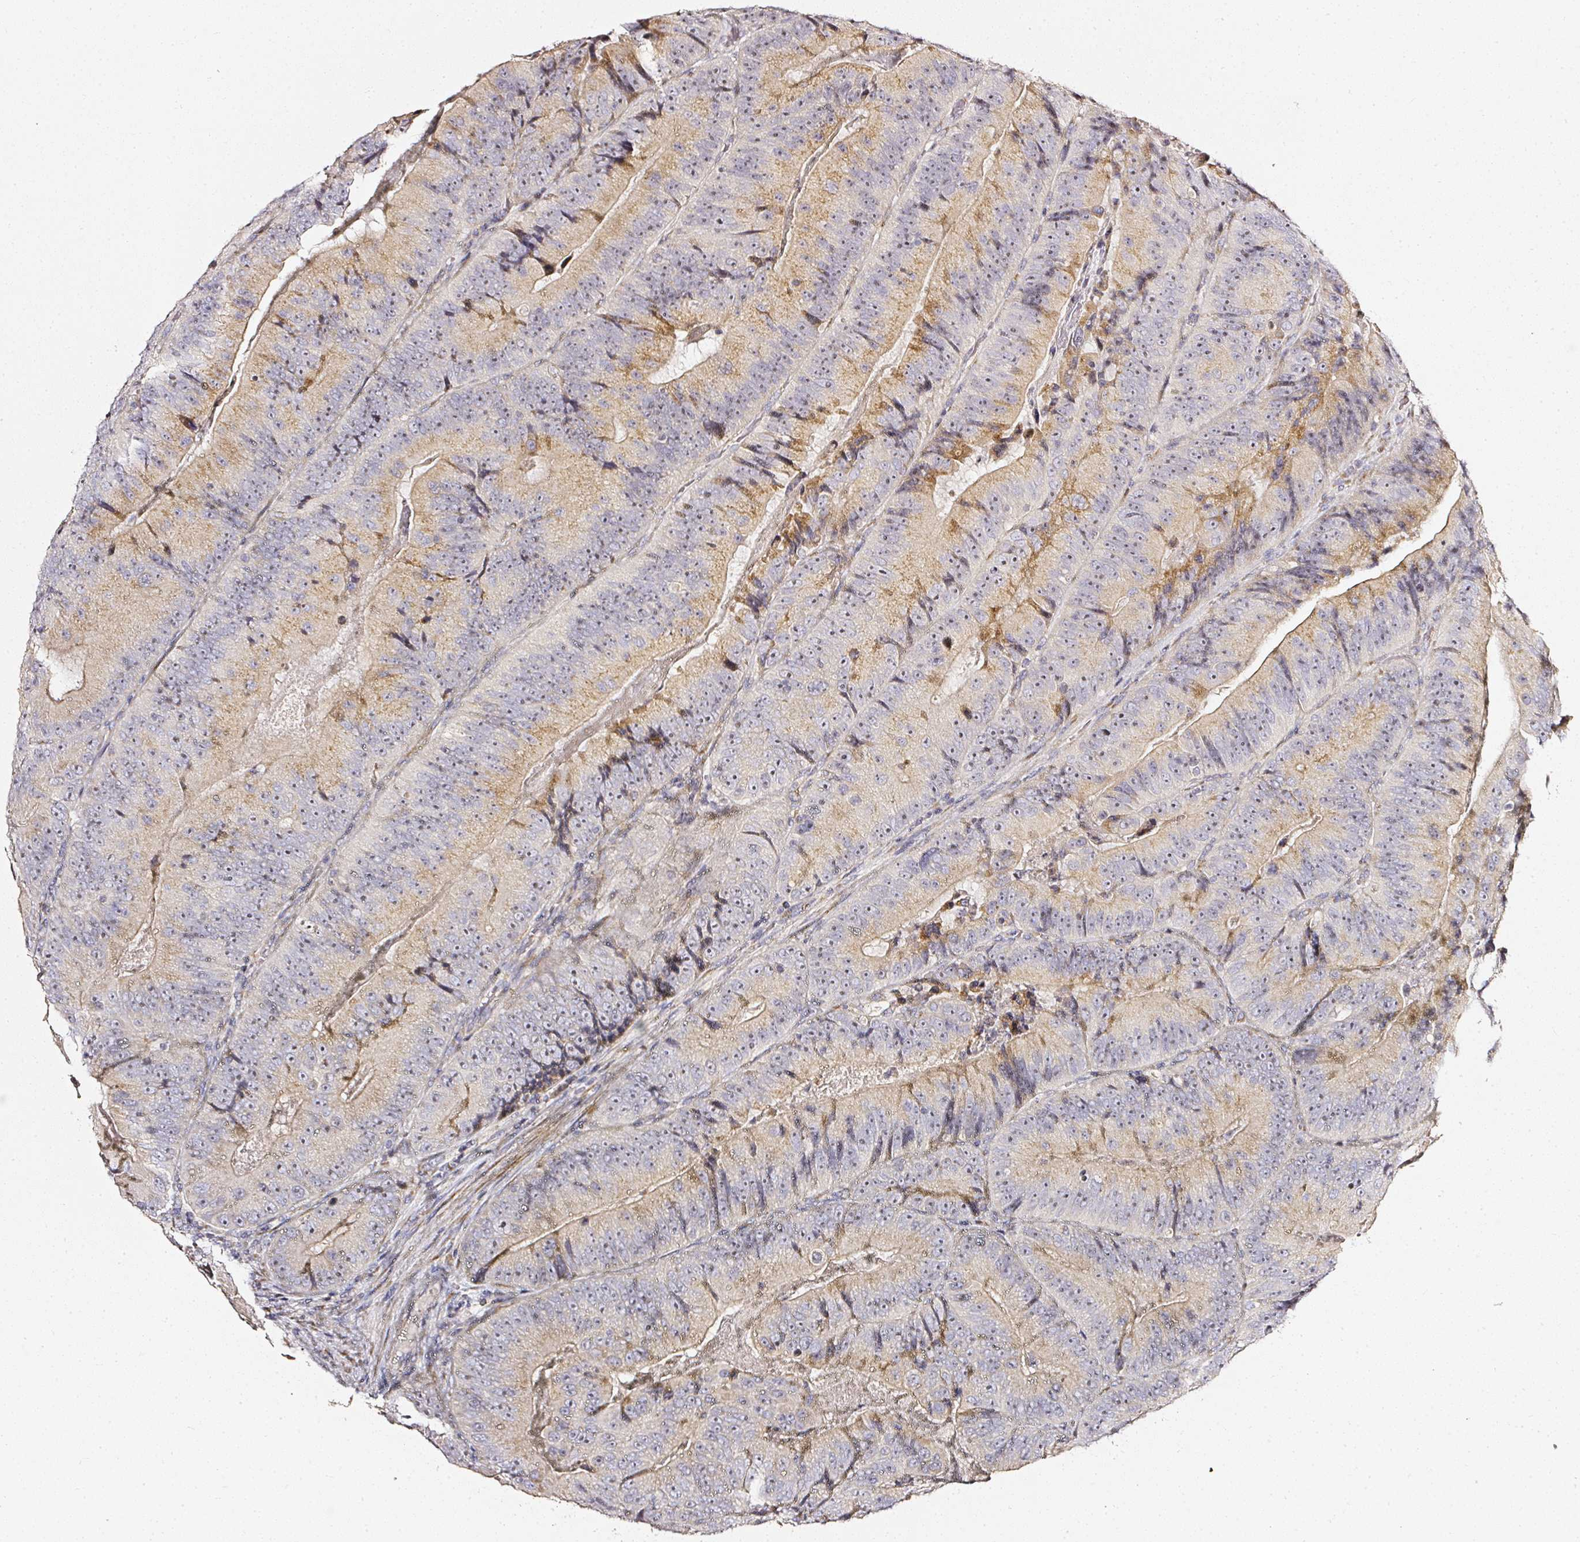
{"staining": {"intensity": "weak", "quantity": "25%-75%", "location": "cytoplasmic/membranous"}, "tissue": "colorectal cancer", "cell_type": "Tumor cells", "image_type": "cancer", "snomed": [{"axis": "morphology", "description": "Adenocarcinoma, NOS"}, {"axis": "topography", "description": "Colon"}], "caption": "A photomicrograph showing weak cytoplasmic/membranous staining in about 25%-75% of tumor cells in adenocarcinoma (colorectal), as visualized by brown immunohistochemical staining.", "gene": "NTRK1", "patient": {"sex": "female", "age": 86}}